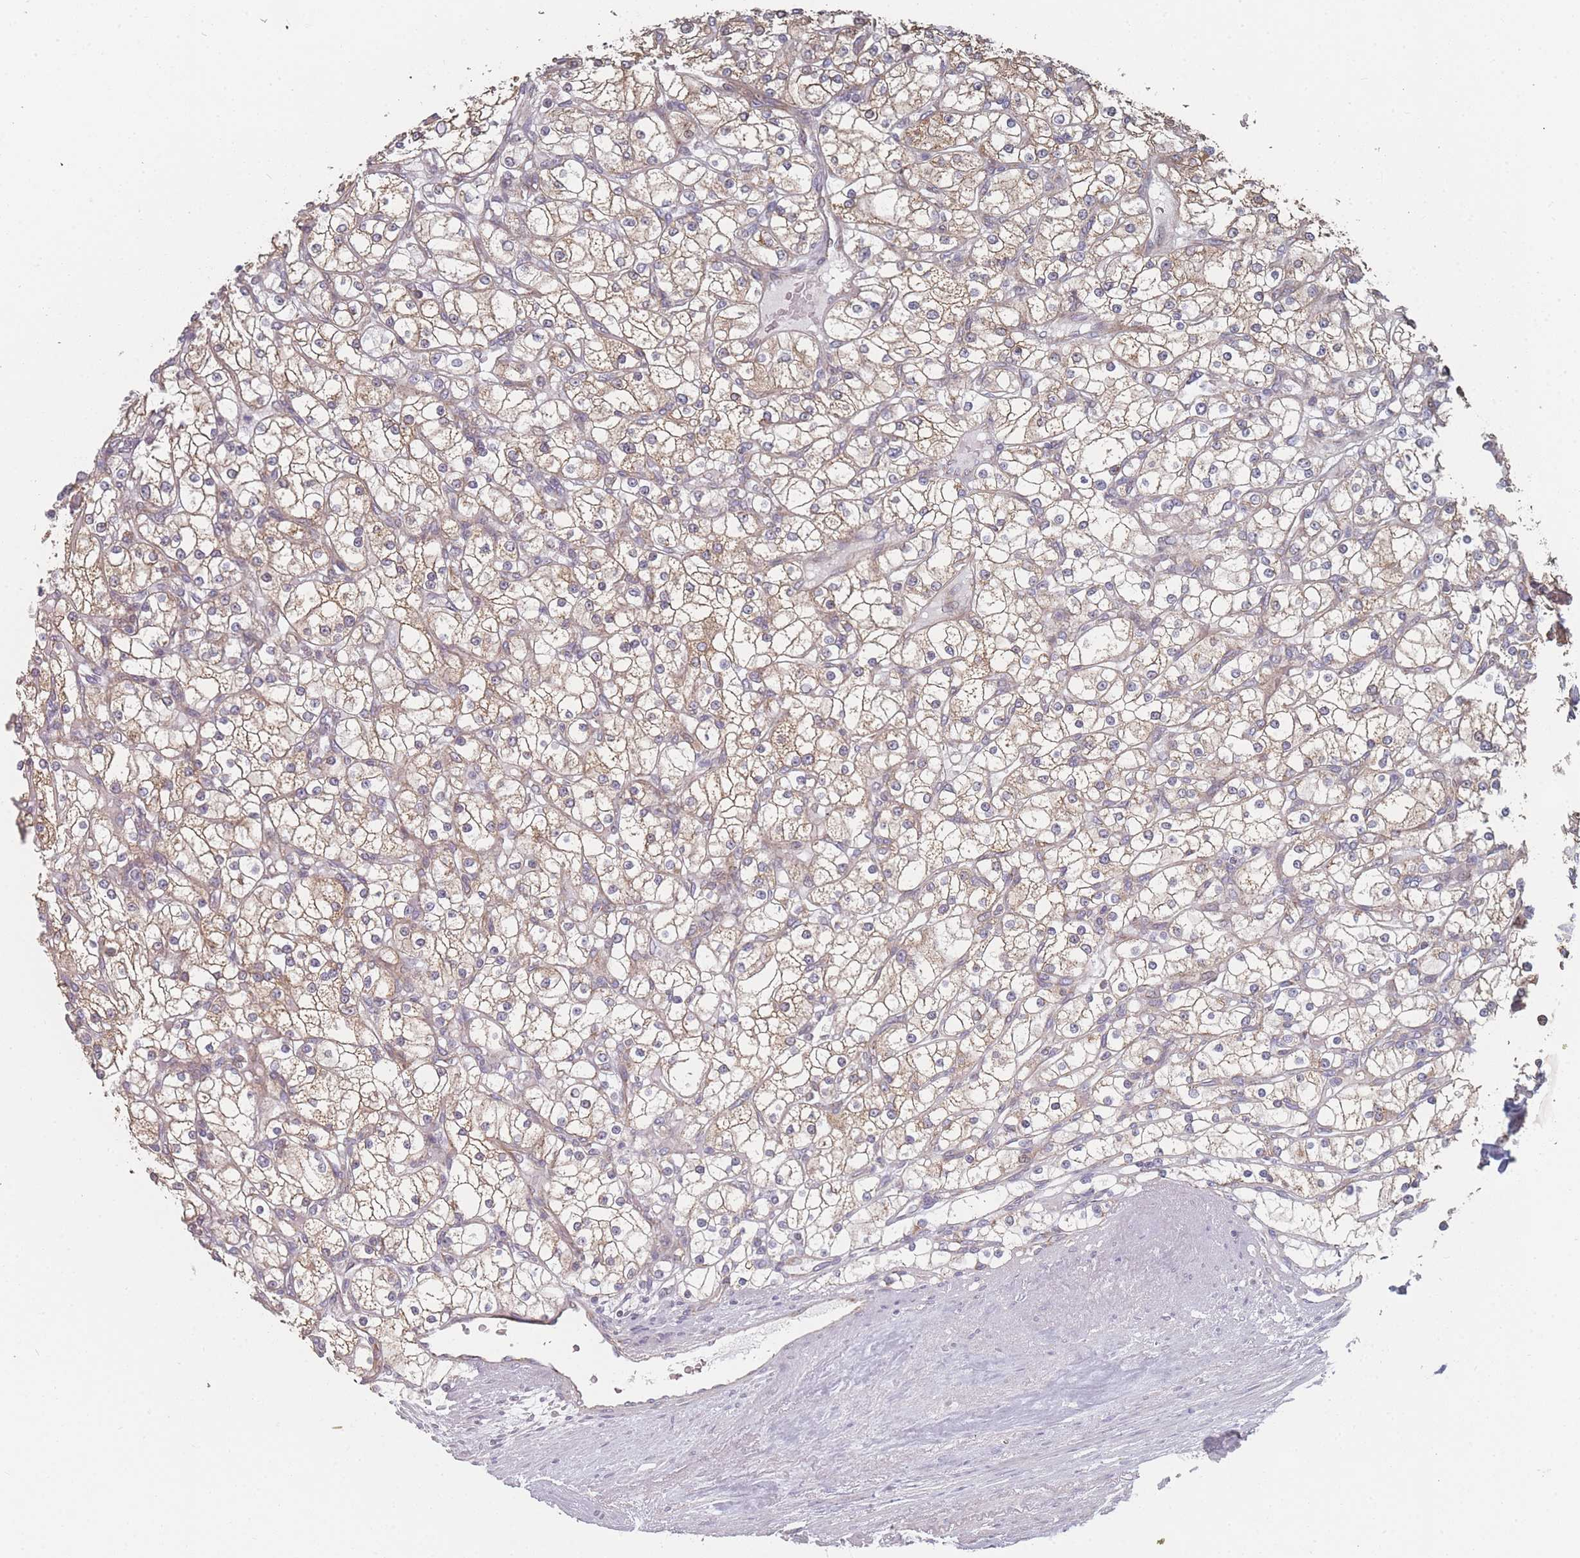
{"staining": {"intensity": "weak", "quantity": ">75%", "location": "cytoplasmic/membranous"}, "tissue": "renal cancer", "cell_type": "Tumor cells", "image_type": "cancer", "snomed": [{"axis": "morphology", "description": "Adenocarcinoma, NOS"}, {"axis": "topography", "description": "Kidney"}], "caption": "This histopathology image reveals immunohistochemistry staining of human renal cancer, with low weak cytoplasmic/membranous expression in about >75% of tumor cells.", "gene": "PSMB3", "patient": {"sex": "male", "age": 80}}